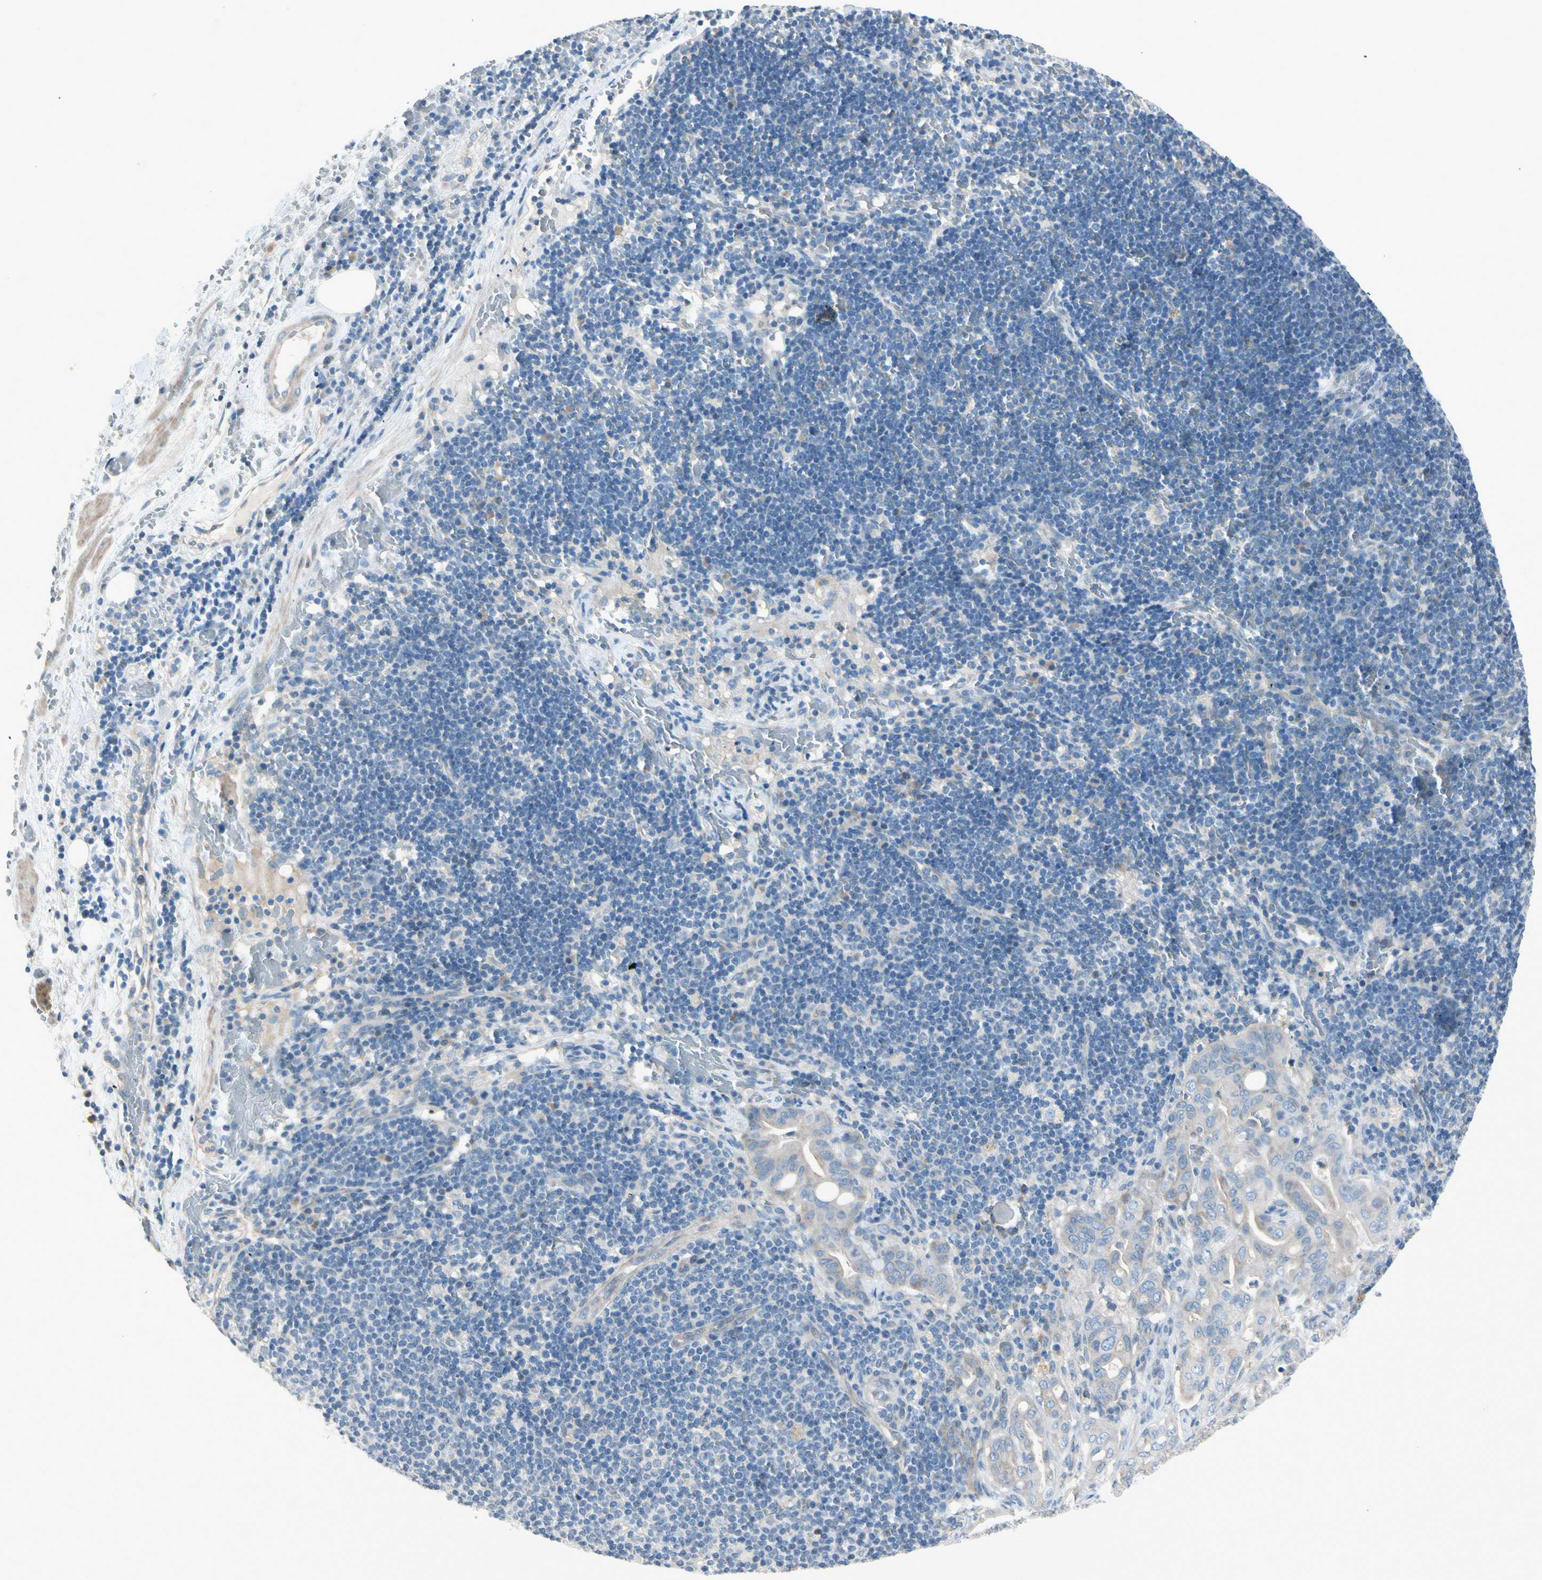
{"staining": {"intensity": "weak", "quantity": "25%-75%", "location": "cytoplasmic/membranous"}, "tissue": "liver cancer", "cell_type": "Tumor cells", "image_type": "cancer", "snomed": [{"axis": "morphology", "description": "Cholangiocarcinoma"}, {"axis": "topography", "description": "Liver"}], "caption": "DAB (3,3'-diaminobenzidine) immunohistochemical staining of cholangiocarcinoma (liver) reveals weak cytoplasmic/membranous protein staining in approximately 25%-75% of tumor cells.", "gene": "CYP2E1", "patient": {"sex": "female", "age": 68}}